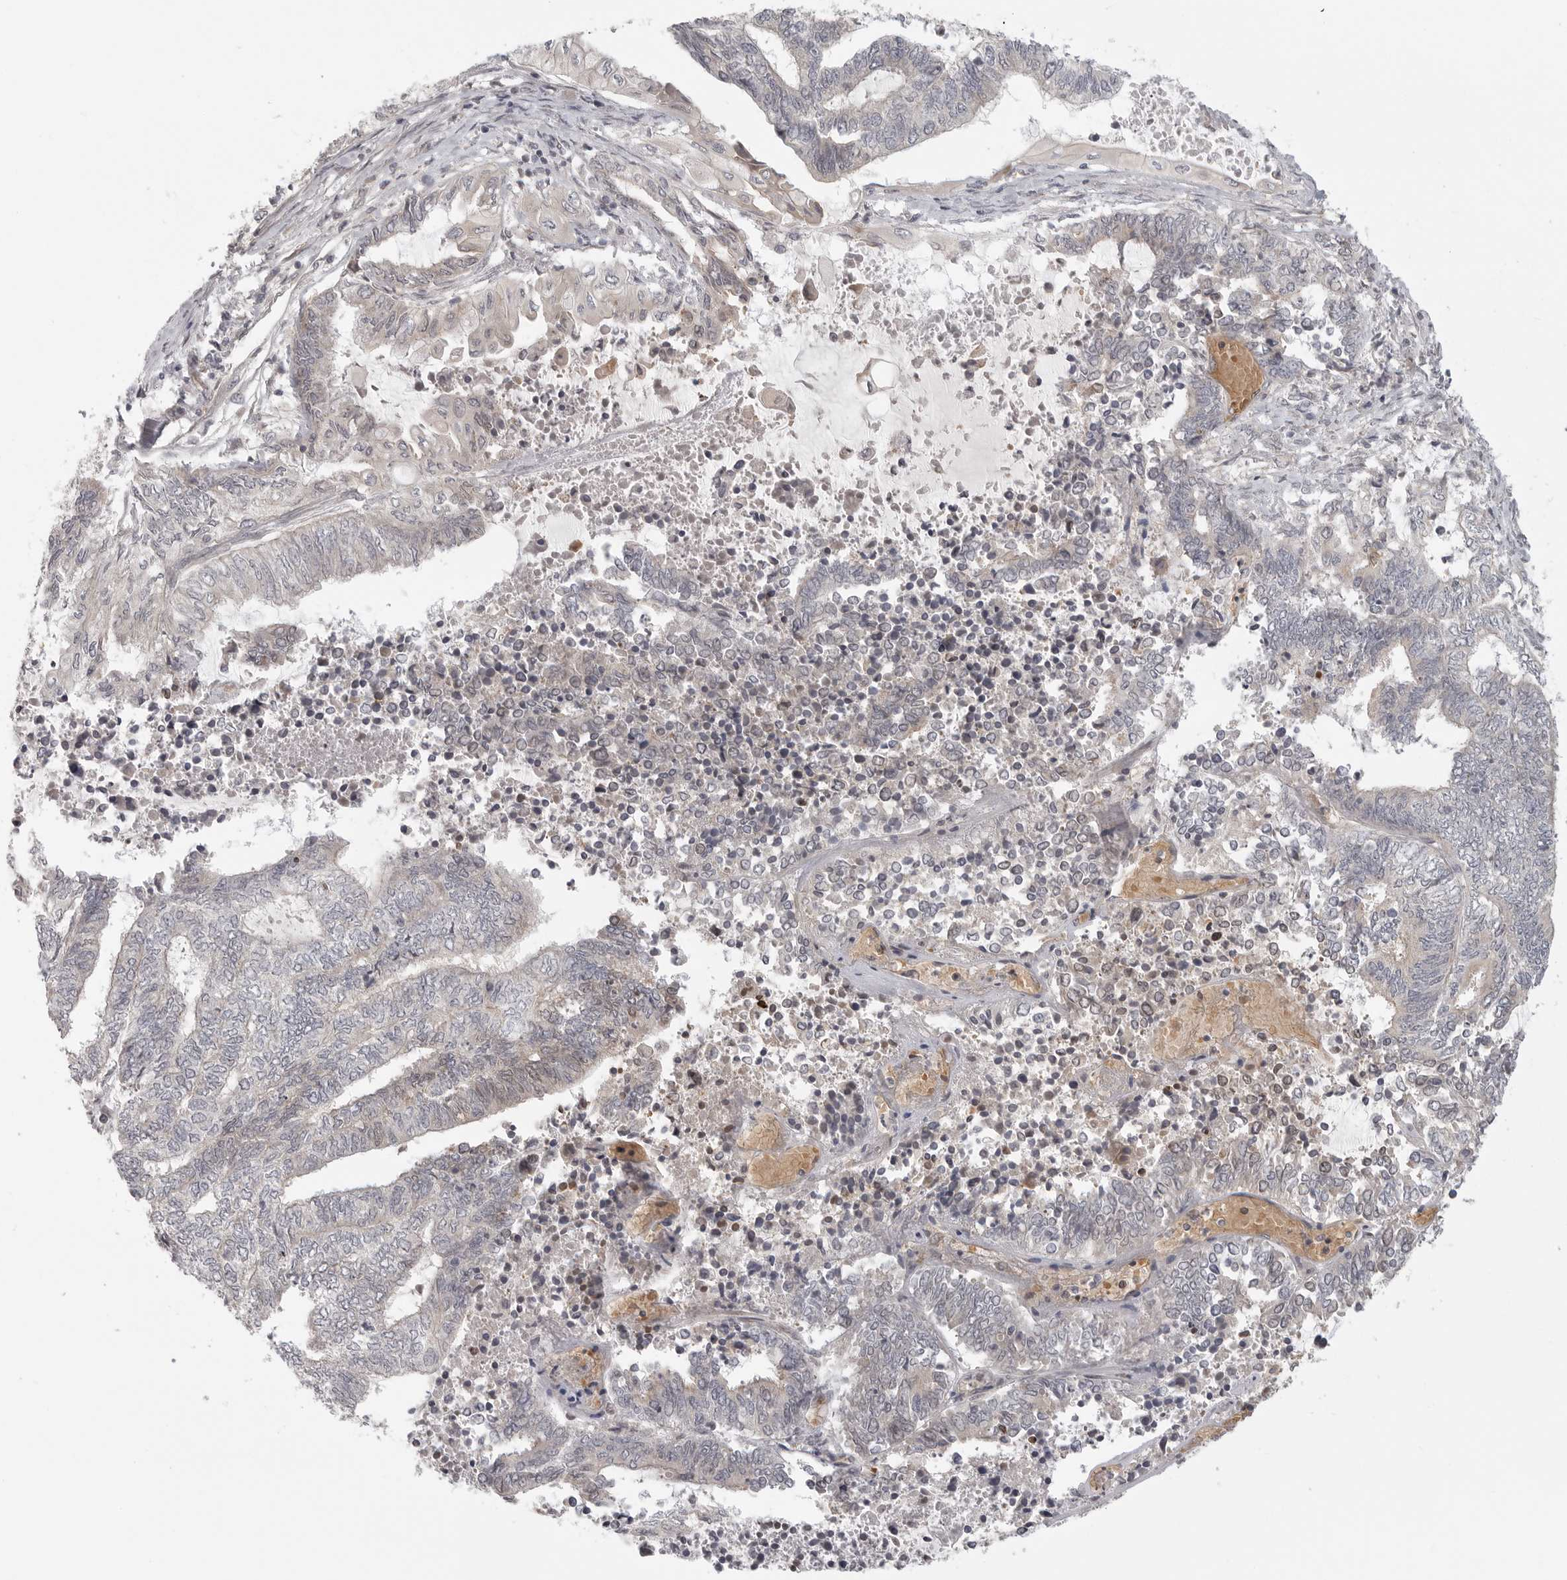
{"staining": {"intensity": "negative", "quantity": "none", "location": "none"}, "tissue": "endometrial cancer", "cell_type": "Tumor cells", "image_type": "cancer", "snomed": [{"axis": "morphology", "description": "Adenocarcinoma, NOS"}, {"axis": "topography", "description": "Uterus"}, {"axis": "topography", "description": "Endometrium"}], "caption": "The image demonstrates no significant positivity in tumor cells of endometrial adenocarcinoma.", "gene": "CCPG1", "patient": {"sex": "female", "age": 70}}